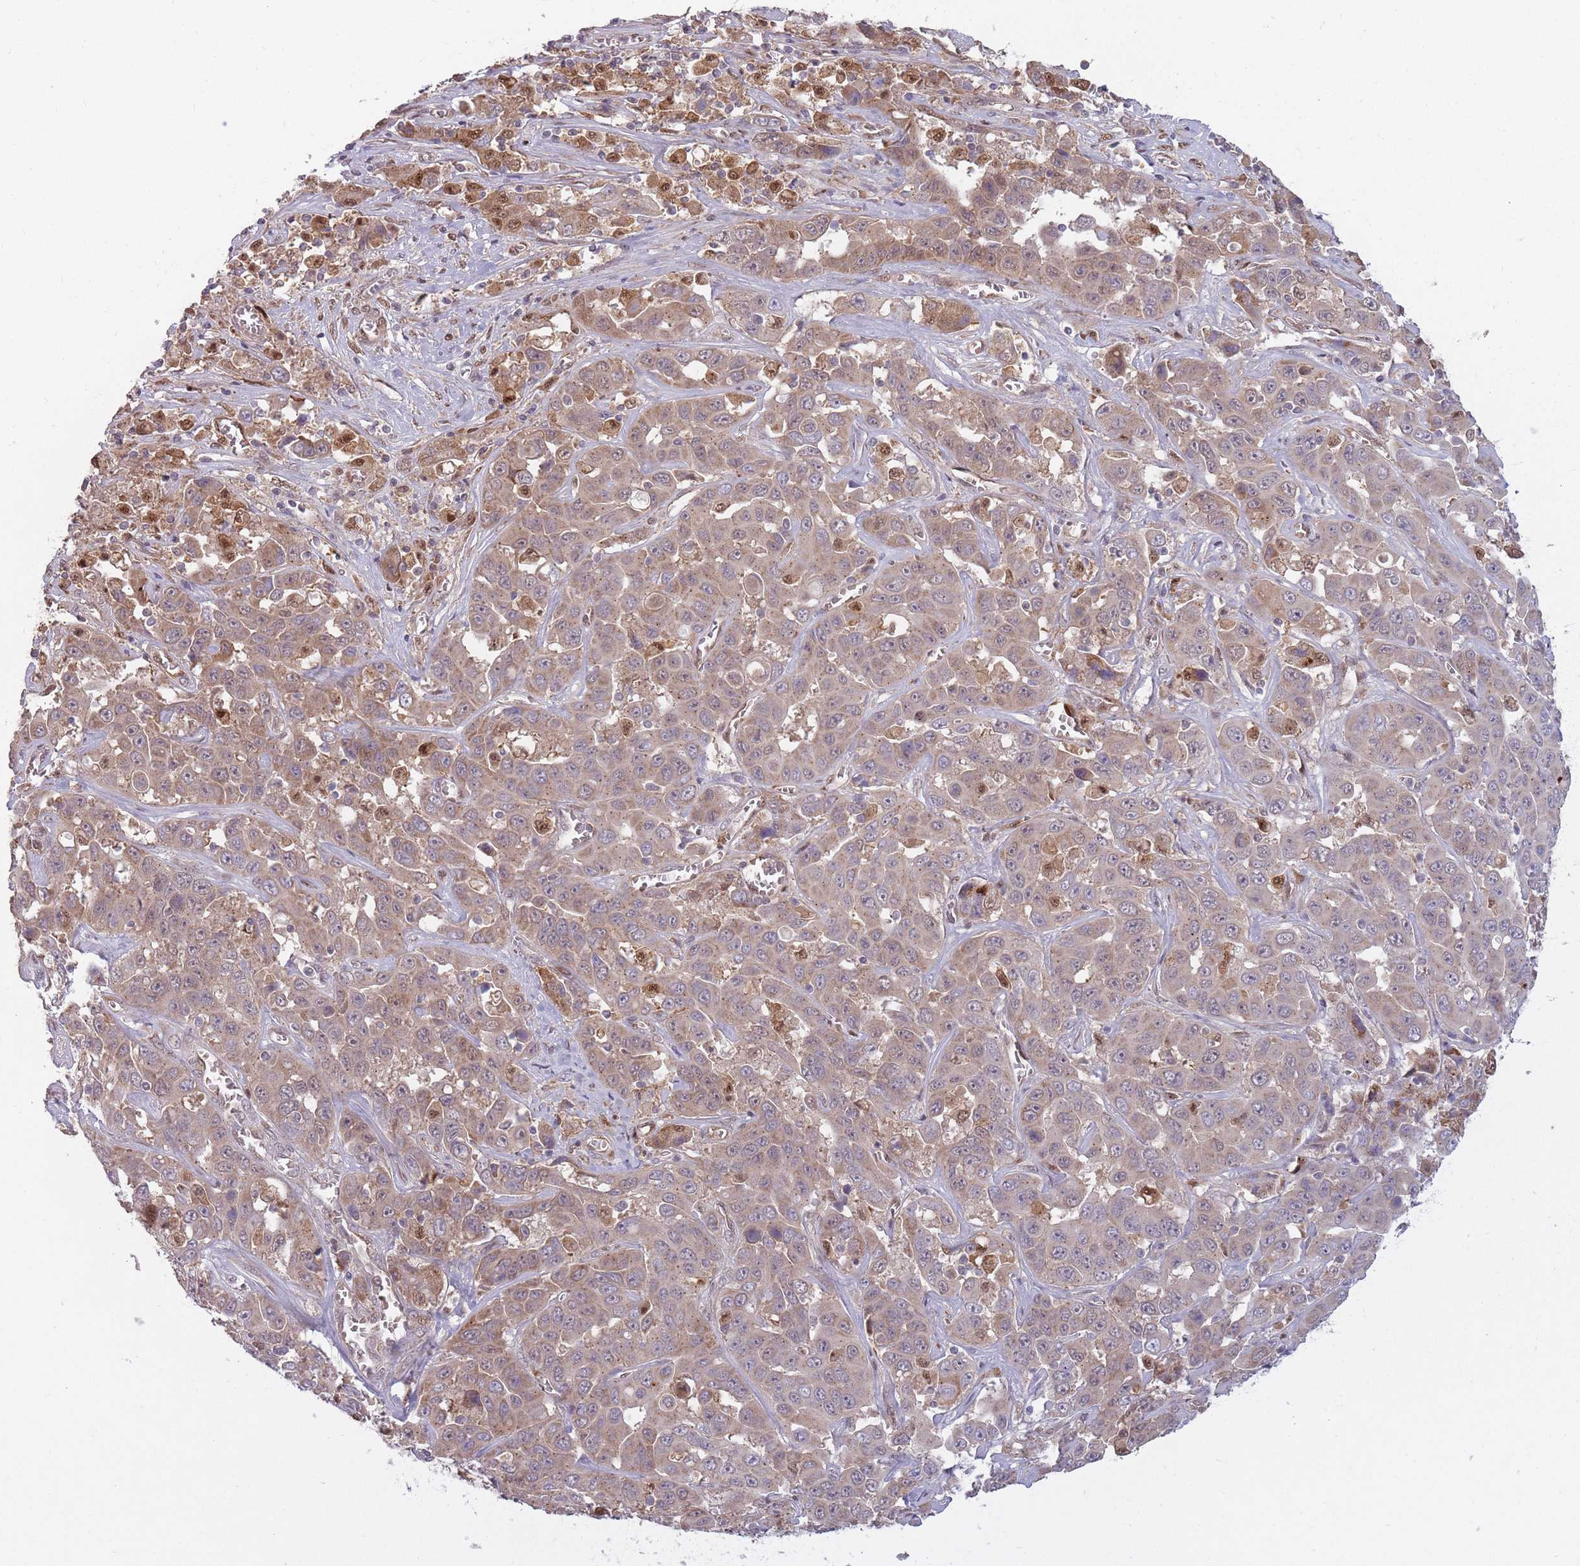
{"staining": {"intensity": "weak", "quantity": ">75%", "location": "cytoplasmic/membranous"}, "tissue": "liver cancer", "cell_type": "Tumor cells", "image_type": "cancer", "snomed": [{"axis": "morphology", "description": "Cholangiocarcinoma"}, {"axis": "topography", "description": "Liver"}], "caption": "Immunohistochemistry (IHC) of cholangiocarcinoma (liver) shows low levels of weak cytoplasmic/membranous staining in about >75% of tumor cells. (Brightfield microscopy of DAB IHC at high magnification).", "gene": "LGALS9", "patient": {"sex": "female", "age": 52}}